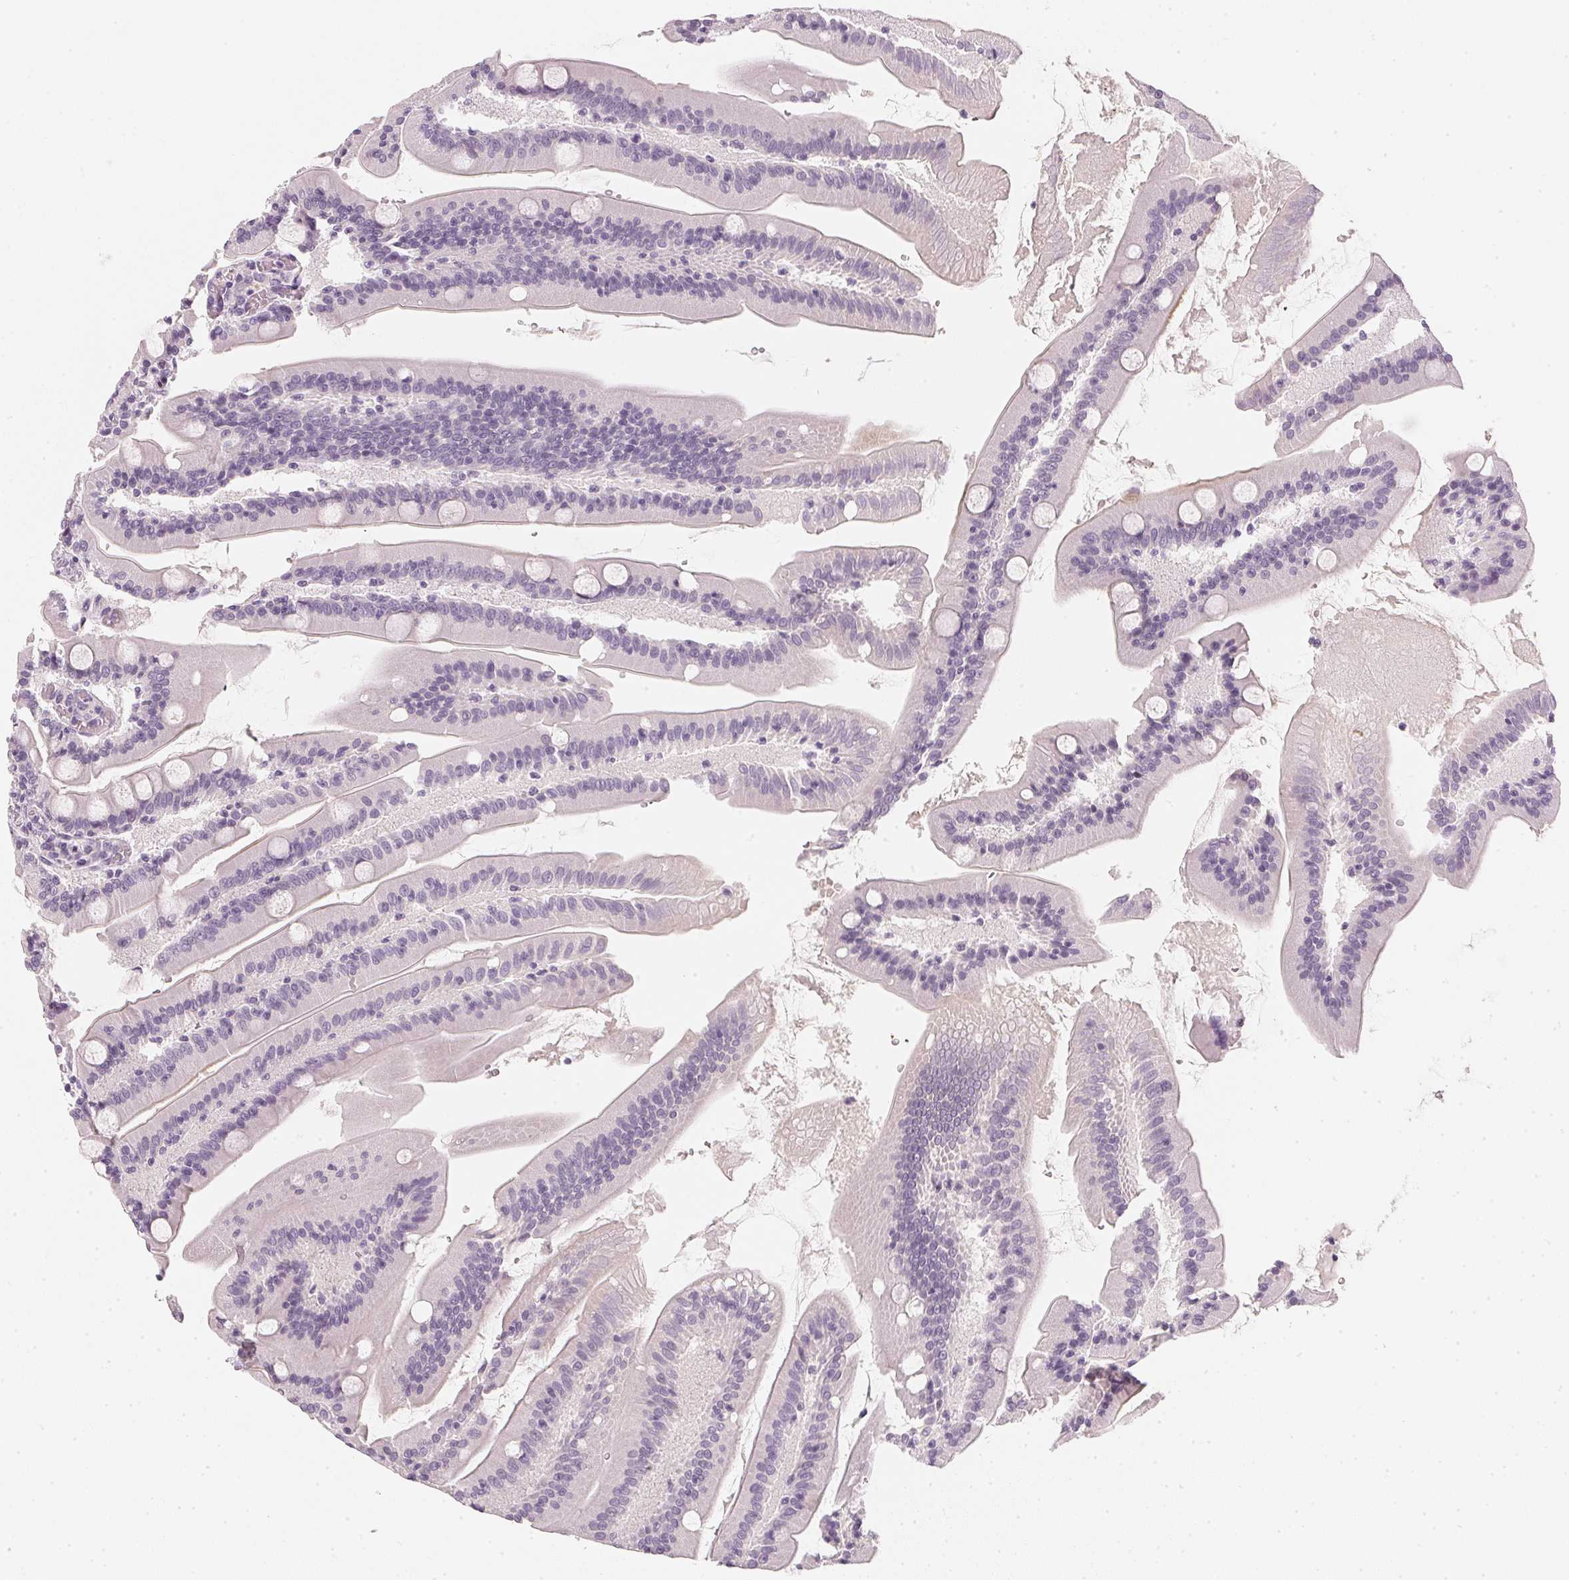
{"staining": {"intensity": "negative", "quantity": "none", "location": "none"}, "tissue": "small intestine", "cell_type": "Glandular cells", "image_type": "normal", "snomed": [{"axis": "morphology", "description": "Normal tissue, NOS"}, {"axis": "topography", "description": "Small intestine"}], "caption": "There is no significant staining in glandular cells of small intestine. (DAB (3,3'-diaminobenzidine) immunohistochemistry (IHC), high magnification).", "gene": "CHST4", "patient": {"sex": "male", "age": 37}}